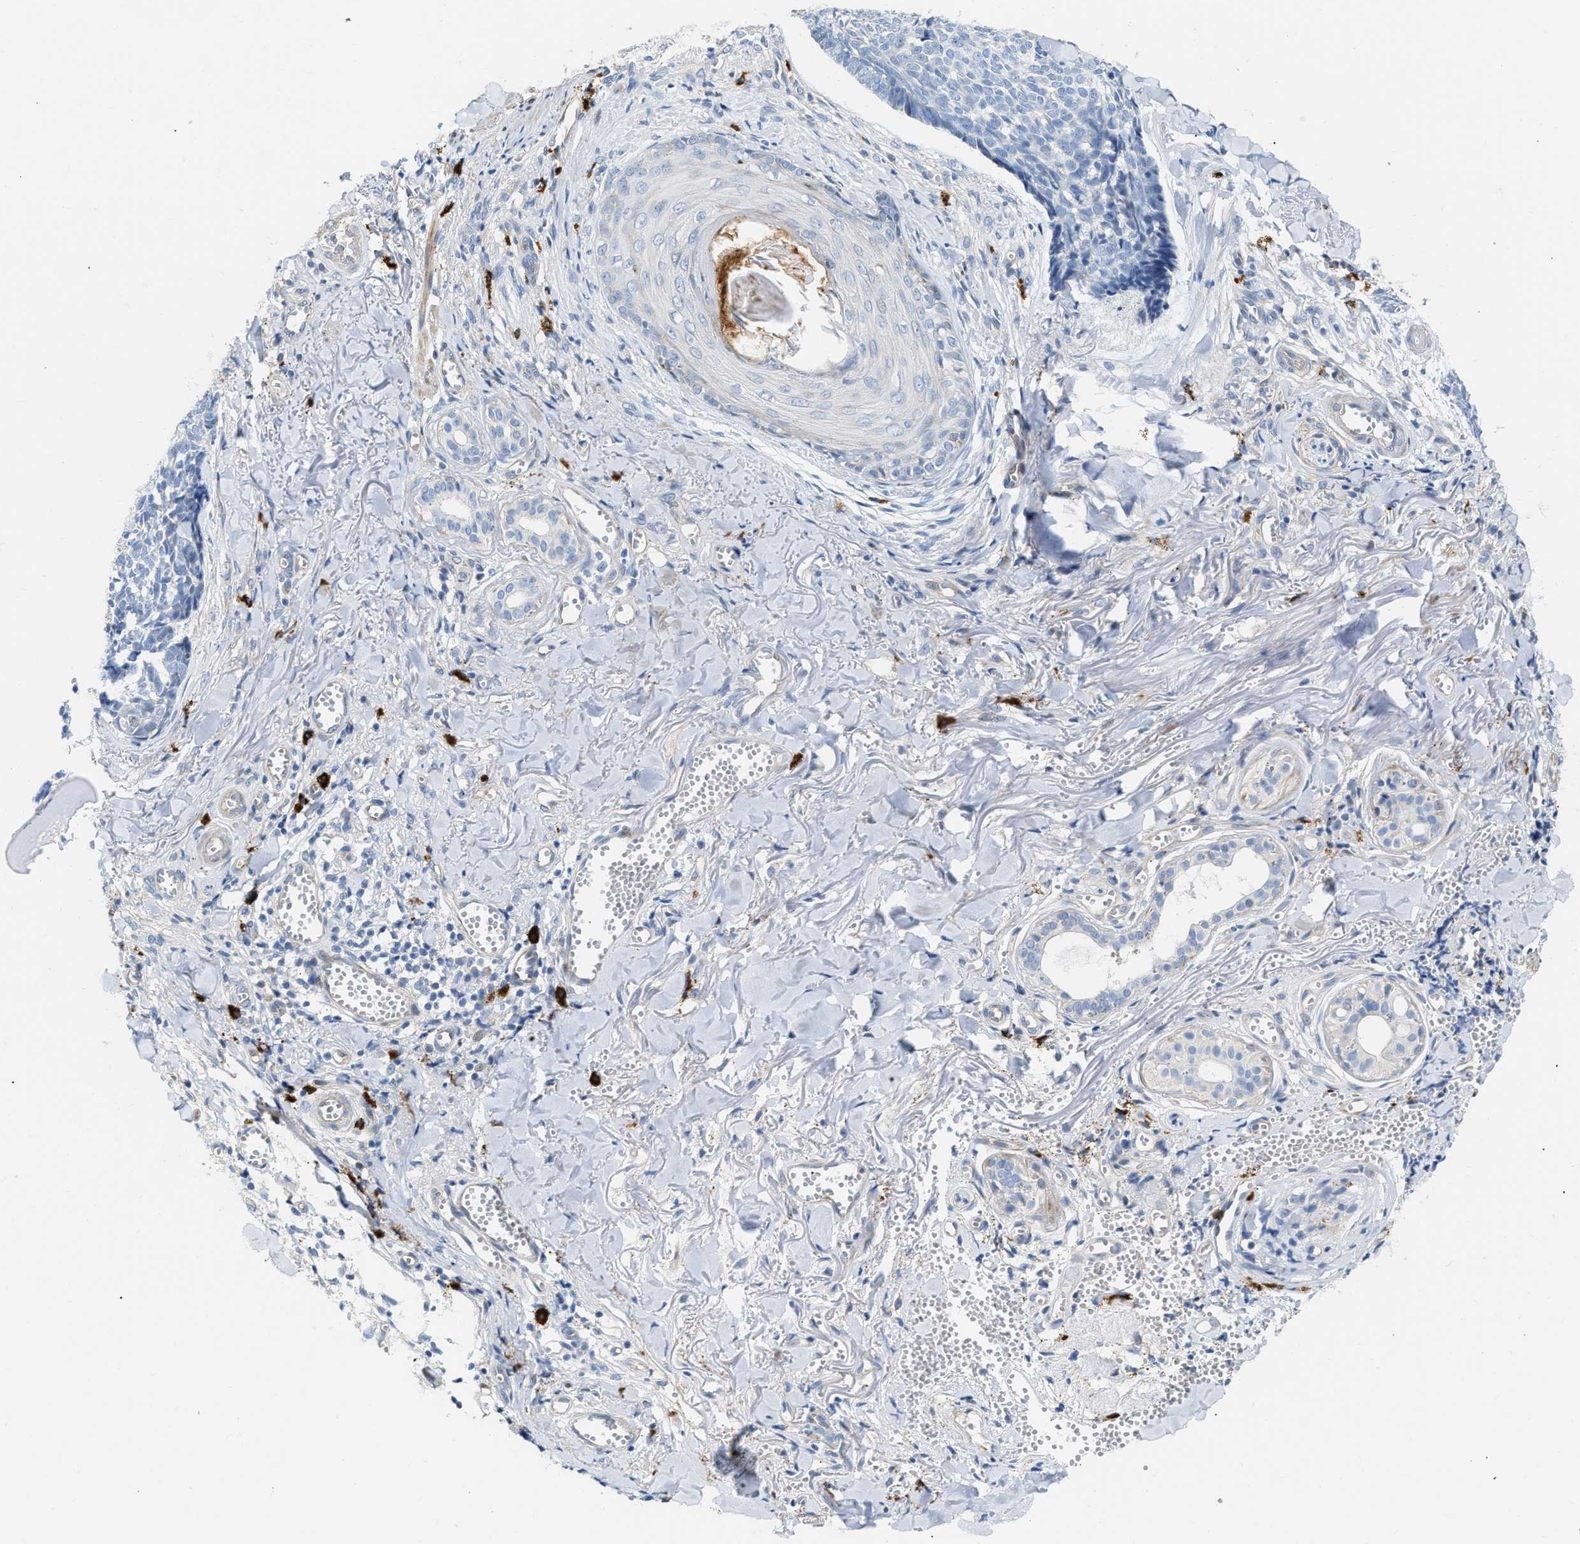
{"staining": {"intensity": "negative", "quantity": "none", "location": "none"}, "tissue": "skin cancer", "cell_type": "Tumor cells", "image_type": "cancer", "snomed": [{"axis": "morphology", "description": "Basal cell carcinoma"}, {"axis": "topography", "description": "Skin"}], "caption": "Immunohistochemistry (IHC) photomicrograph of neoplastic tissue: skin cancer stained with DAB (3,3'-diaminobenzidine) exhibits no significant protein positivity in tumor cells.", "gene": "FHL1", "patient": {"sex": "male", "age": 84}}